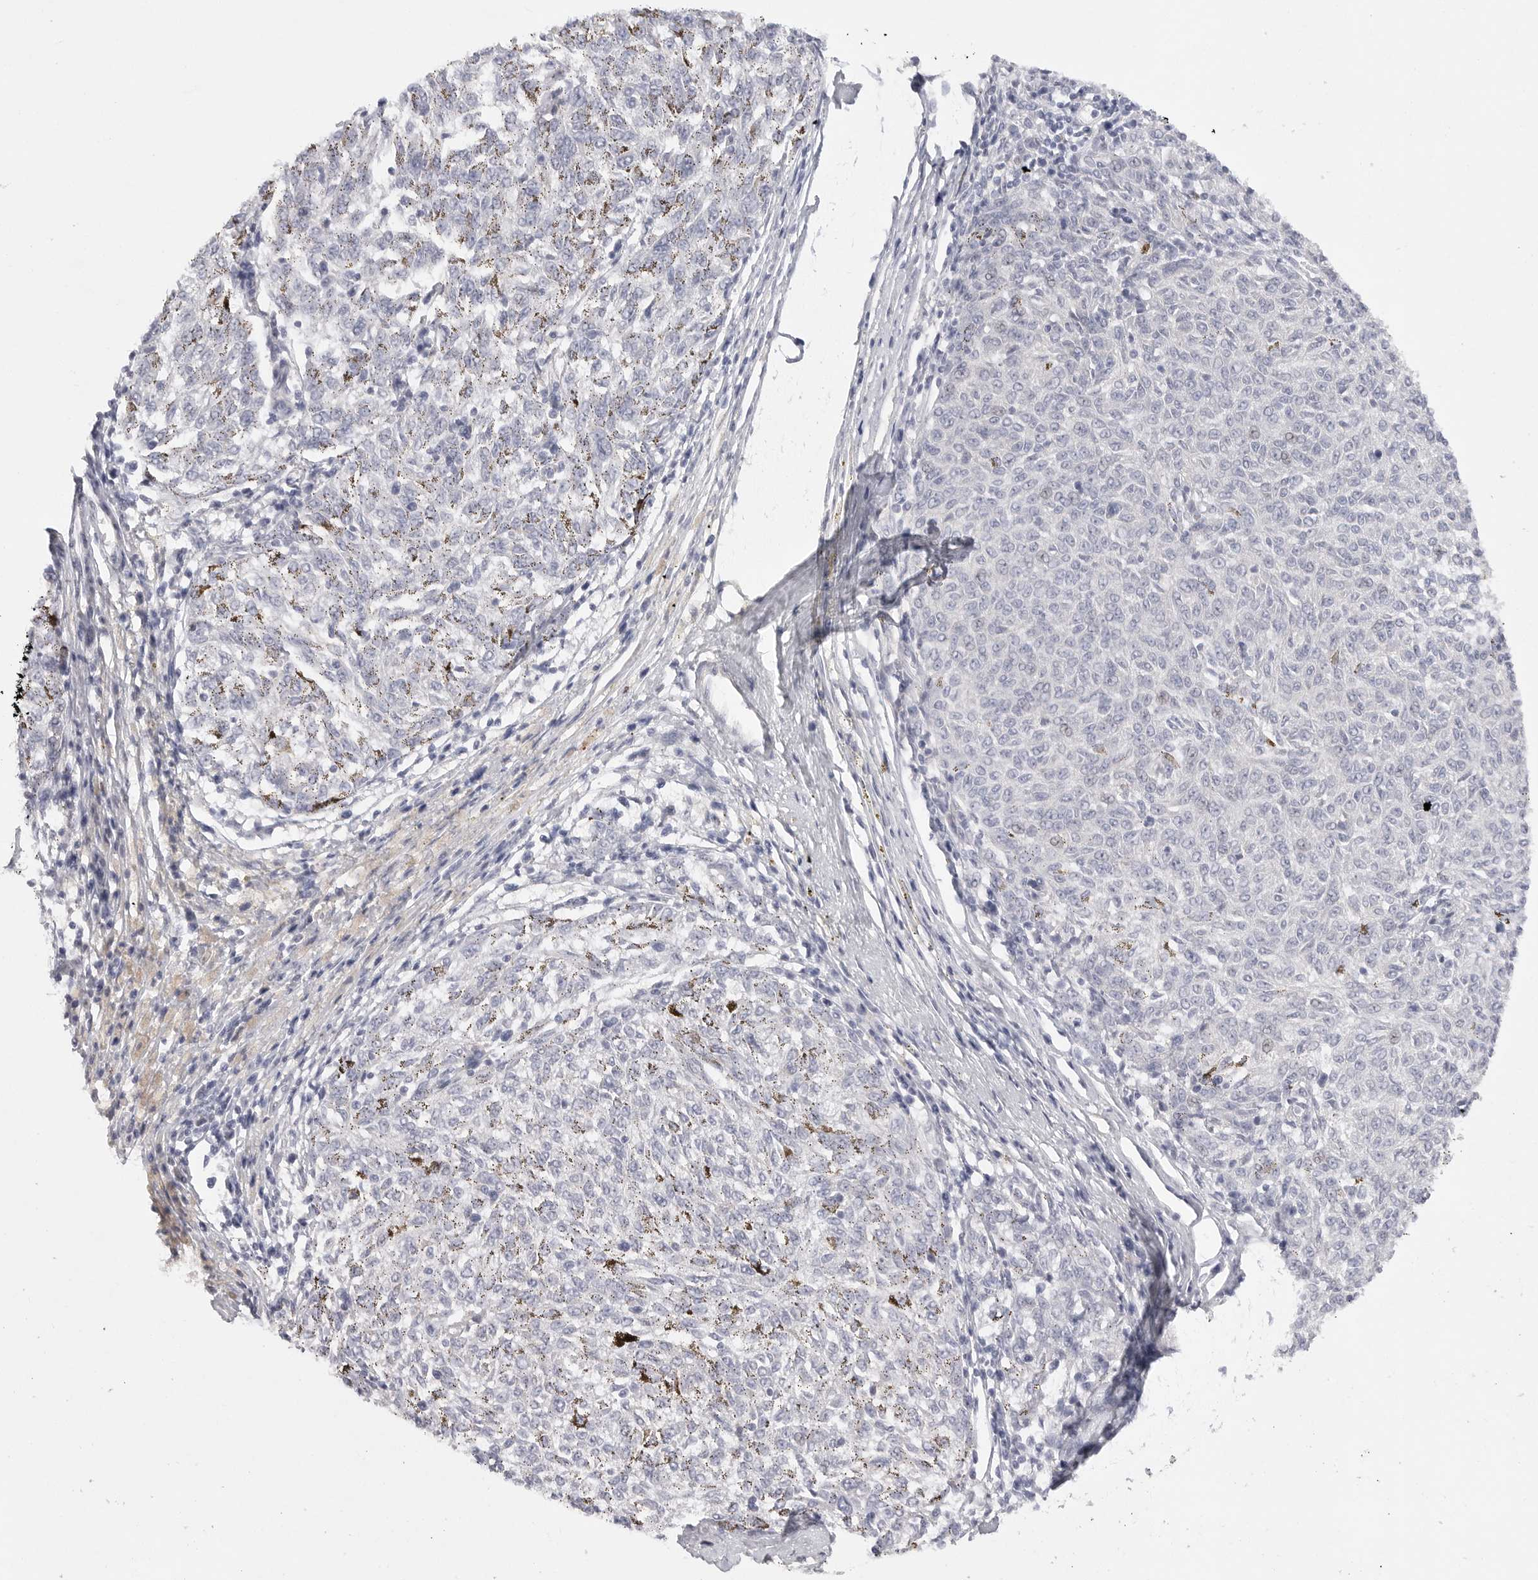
{"staining": {"intensity": "negative", "quantity": "none", "location": "none"}, "tissue": "melanoma", "cell_type": "Tumor cells", "image_type": "cancer", "snomed": [{"axis": "morphology", "description": "Malignant melanoma, NOS"}, {"axis": "topography", "description": "Skin"}], "caption": "Melanoma was stained to show a protein in brown. There is no significant staining in tumor cells.", "gene": "ELP3", "patient": {"sex": "female", "age": 72}}